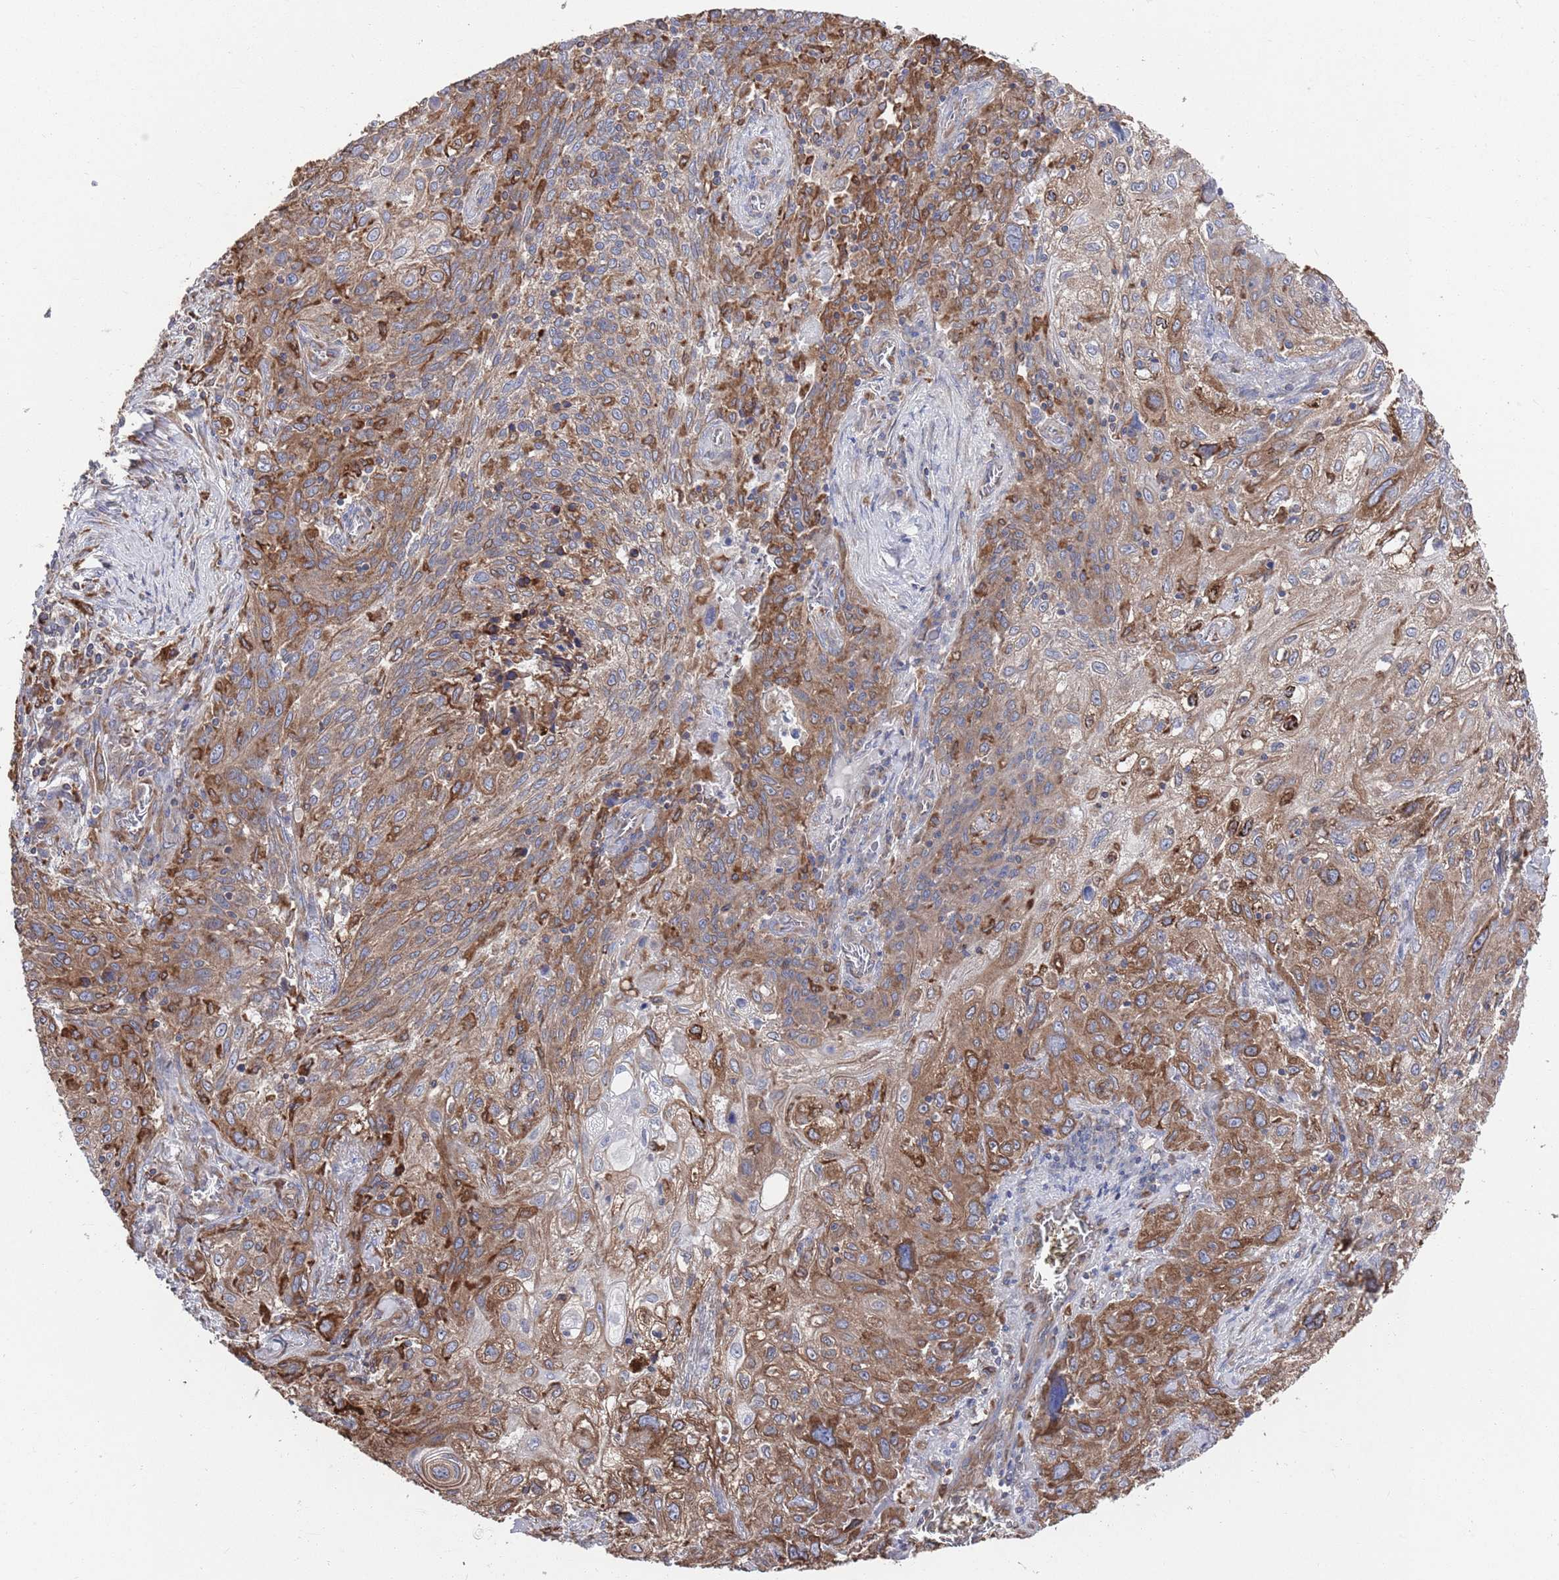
{"staining": {"intensity": "moderate", "quantity": "25%-75%", "location": "cytoplasmic/membranous"}, "tissue": "lung cancer", "cell_type": "Tumor cells", "image_type": "cancer", "snomed": [{"axis": "morphology", "description": "Squamous cell carcinoma, NOS"}, {"axis": "topography", "description": "Lung"}], "caption": "The photomicrograph exhibits a brown stain indicating the presence of a protein in the cytoplasmic/membranous of tumor cells in lung squamous cell carcinoma.", "gene": "GID8", "patient": {"sex": "female", "age": 69}}